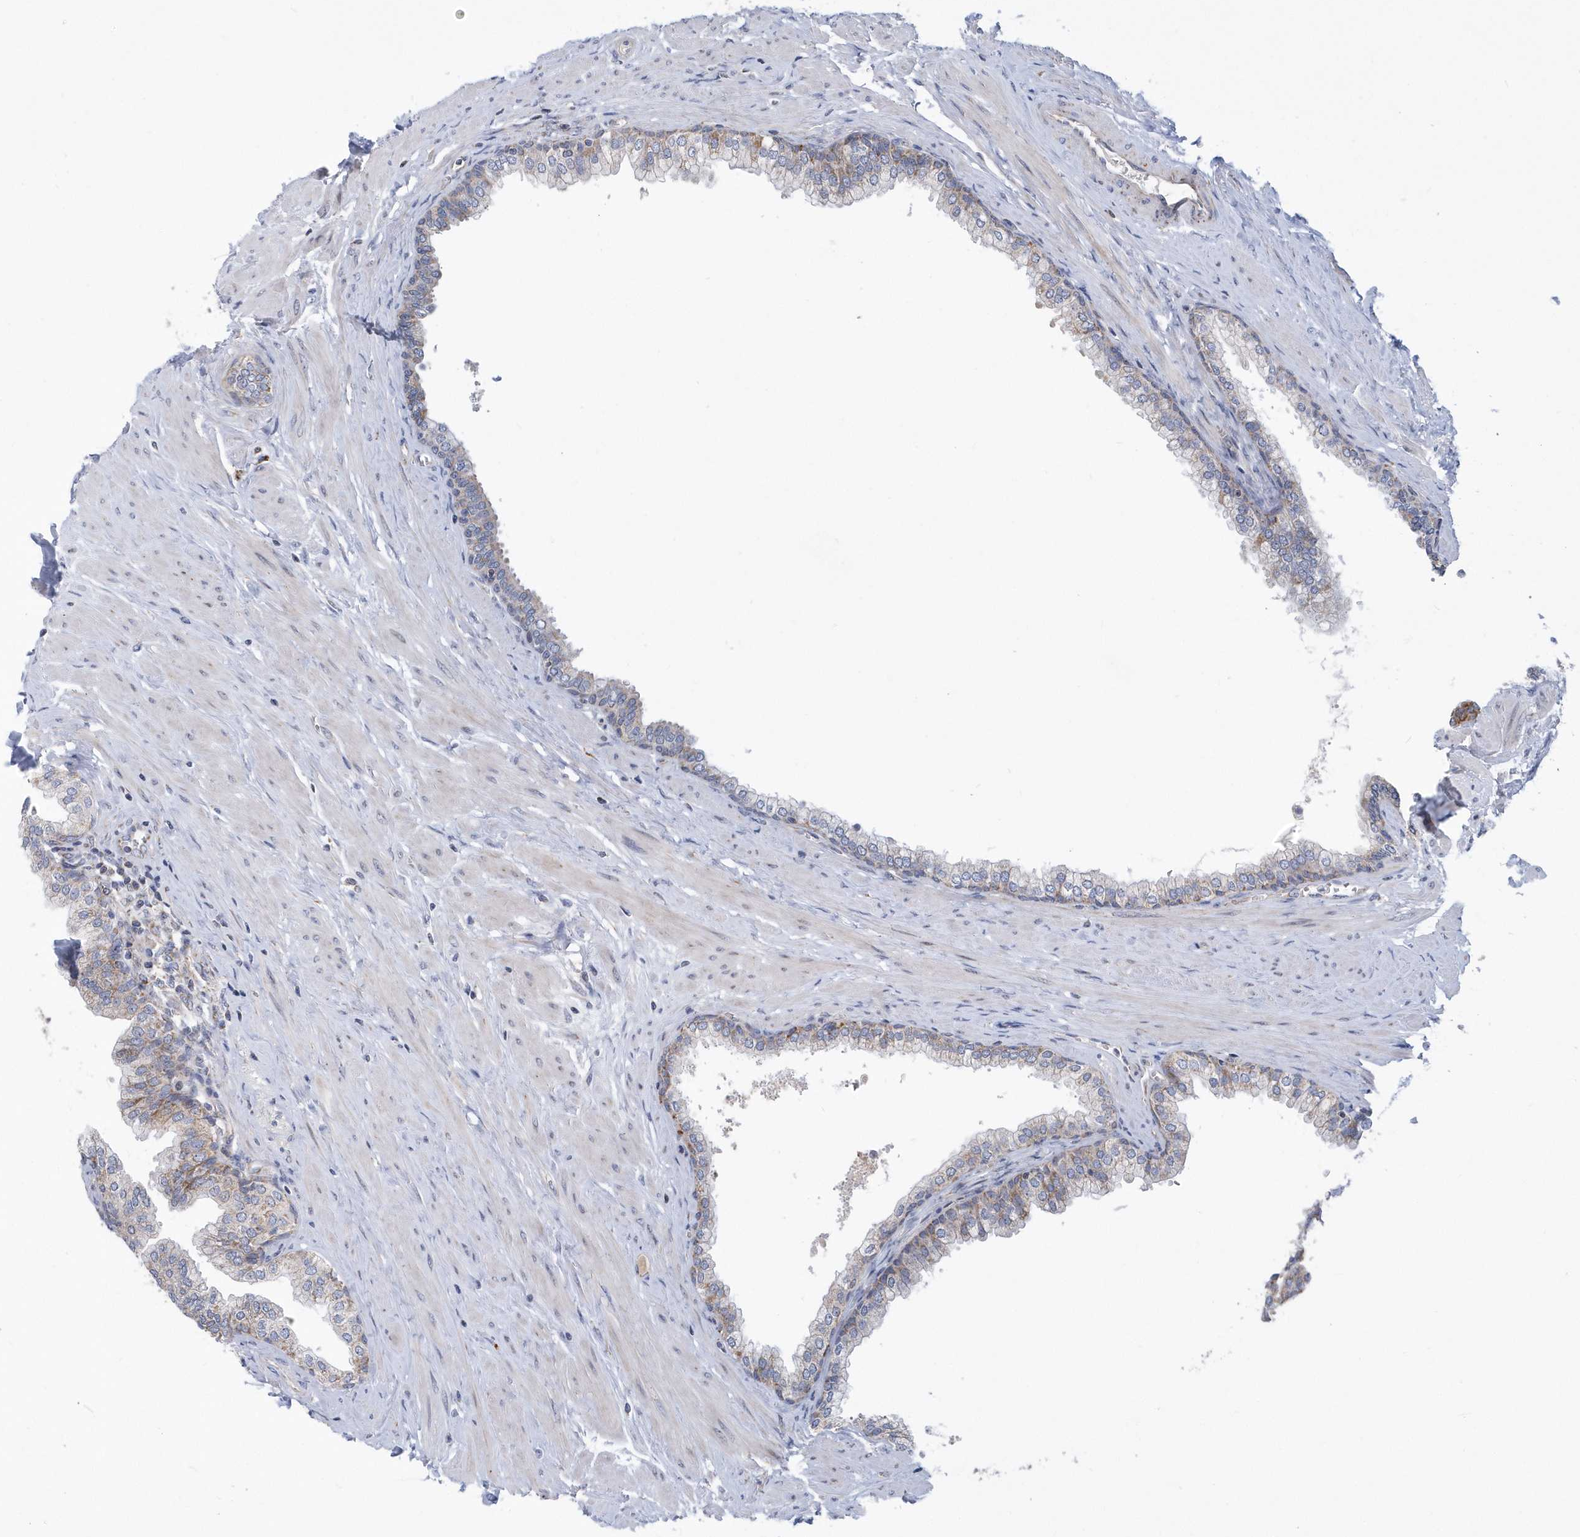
{"staining": {"intensity": "moderate", "quantity": "<25%", "location": "cytoplasmic/membranous"}, "tissue": "prostate", "cell_type": "Glandular cells", "image_type": "normal", "snomed": [{"axis": "morphology", "description": "Normal tissue, NOS"}, {"axis": "morphology", "description": "Urothelial carcinoma, Low grade"}, {"axis": "topography", "description": "Urinary bladder"}, {"axis": "topography", "description": "Prostate"}], "caption": "A histopathology image showing moderate cytoplasmic/membranous expression in approximately <25% of glandular cells in normal prostate, as visualized by brown immunohistochemical staining.", "gene": "VWA5B2", "patient": {"sex": "male", "age": 60}}